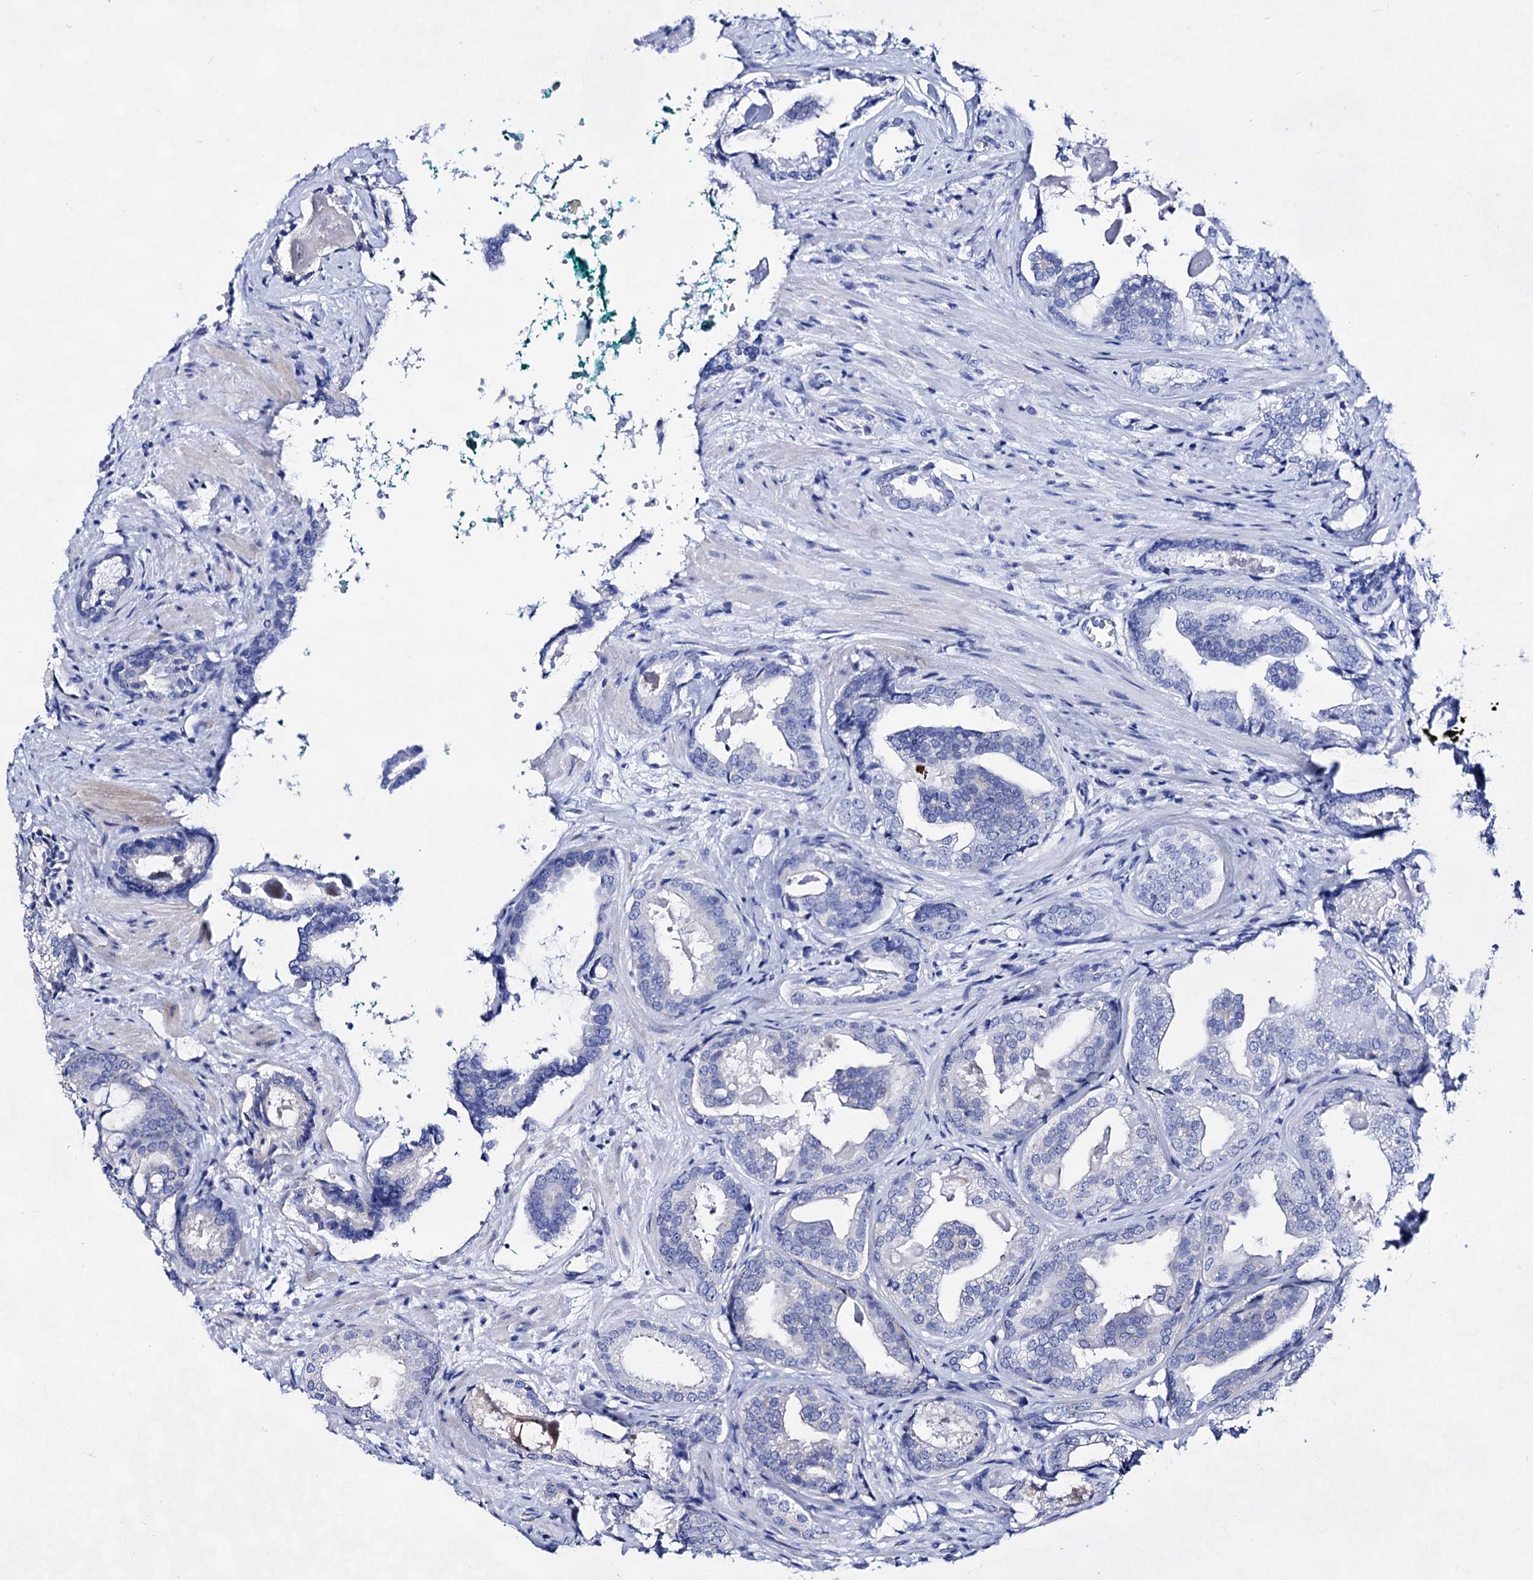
{"staining": {"intensity": "negative", "quantity": "none", "location": "none"}, "tissue": "prostate cancer", "cell_type": "Tumor cells", "image_type": "cancer", "snomed": [{"axis": "morphology", "description": "Adenocarcinoma, High grade"}, {"axis": "topography", "description": "Prostate"}], "caption": "A histopathology image of human prostate cancer (adenocarcinoma (high-grade)) is negative for staining in tumor cells.", "gene": "PLIN1", "patient": {"sex": "male", "age": 60}}